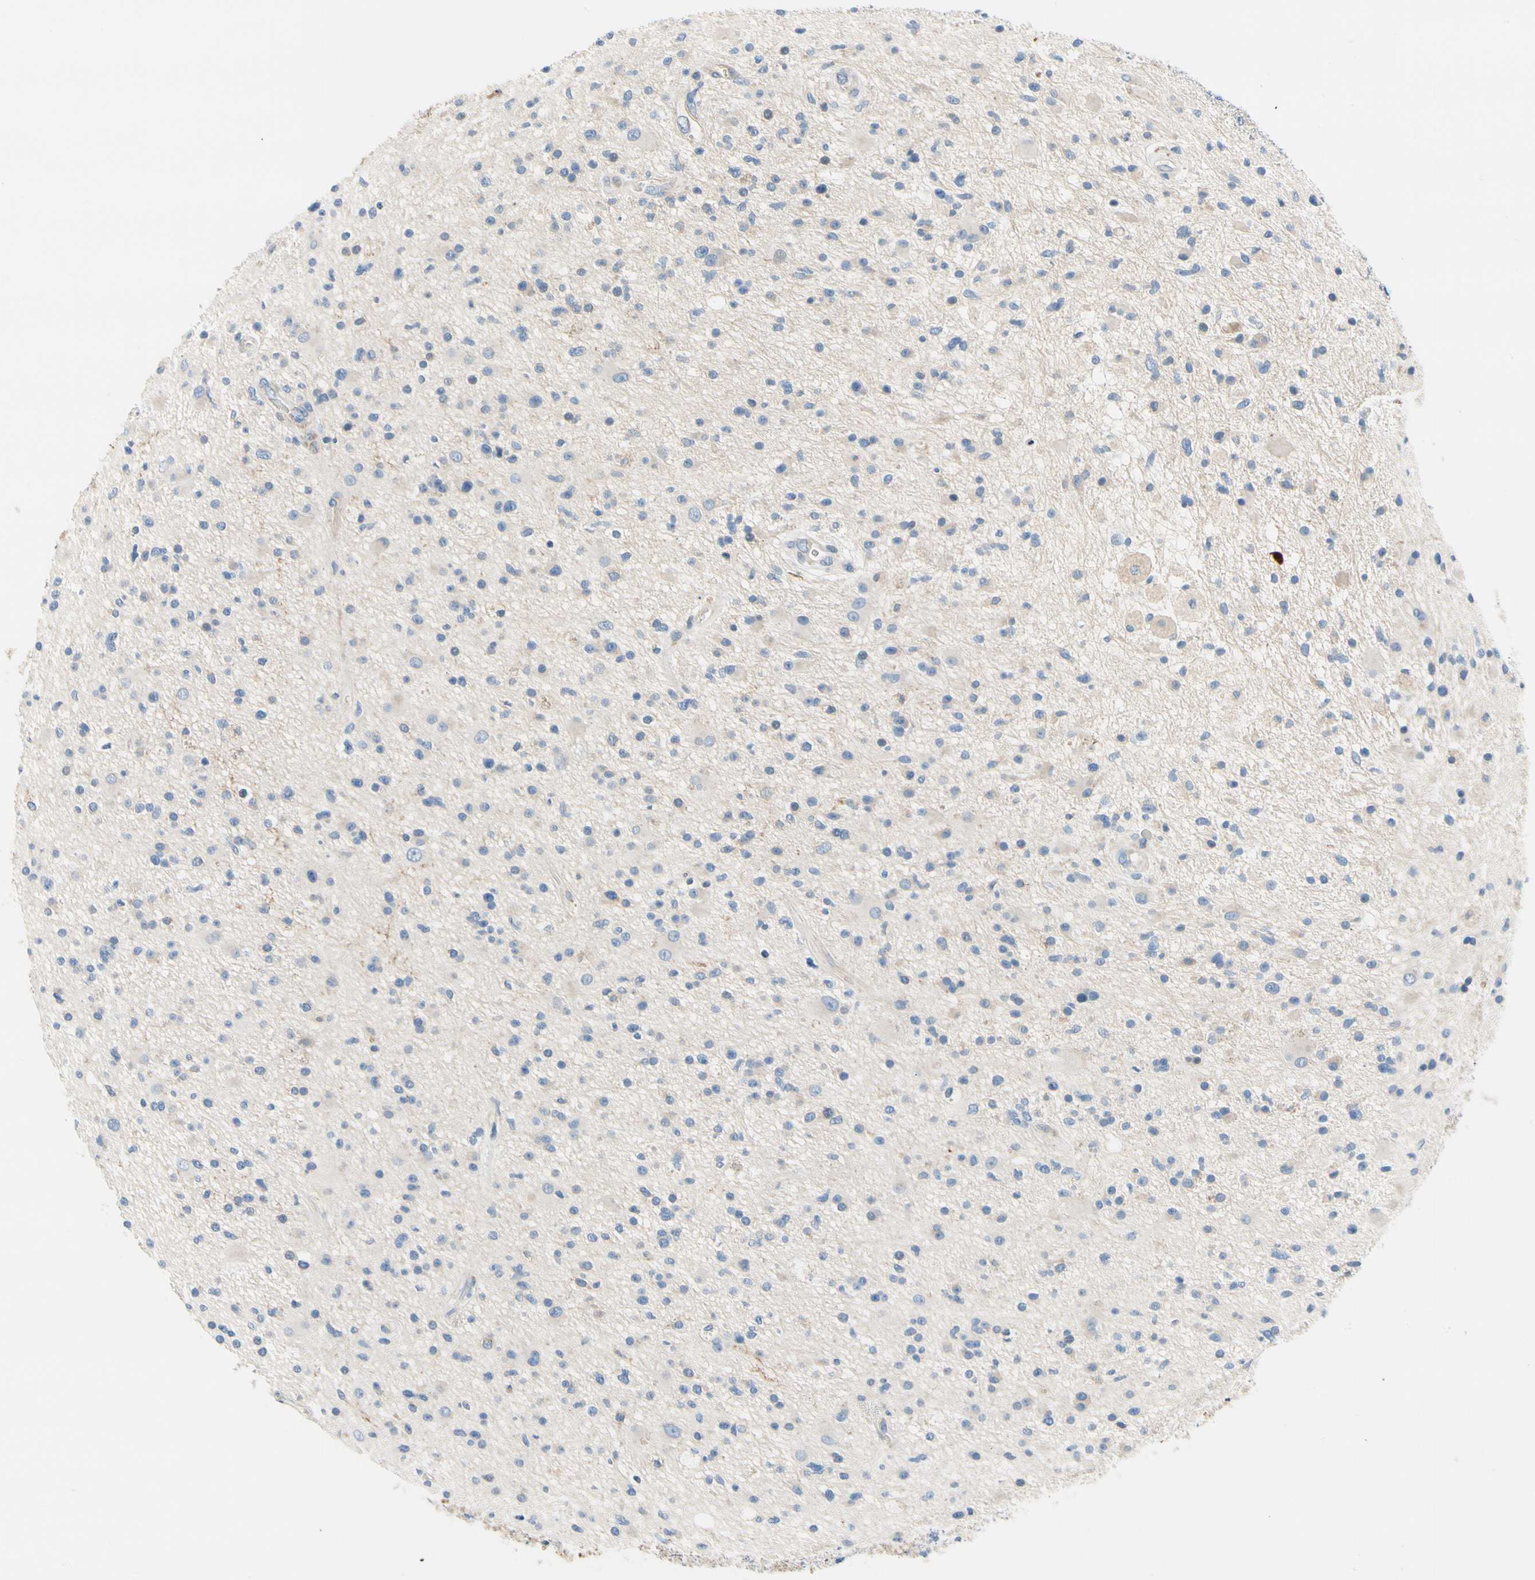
{"staining": {"intensity": "negative", "quantity": "none", "location": "none"}, "tissue": "glioma", "cell_type": "Tumor cells", "image_type": "cancer", "snomed": [{"axis": "morphology", "description": "Glioma, malignant, High grade"}, {"axis": "topography", "description": "Brain"}], "caption": "Human malignant high-grade glioma stained for a protein using immunohistochemistry exhibits no staining in tumor cells.", "gene": "STXBP1", "patient": {"sex": "male", "age": 33}}